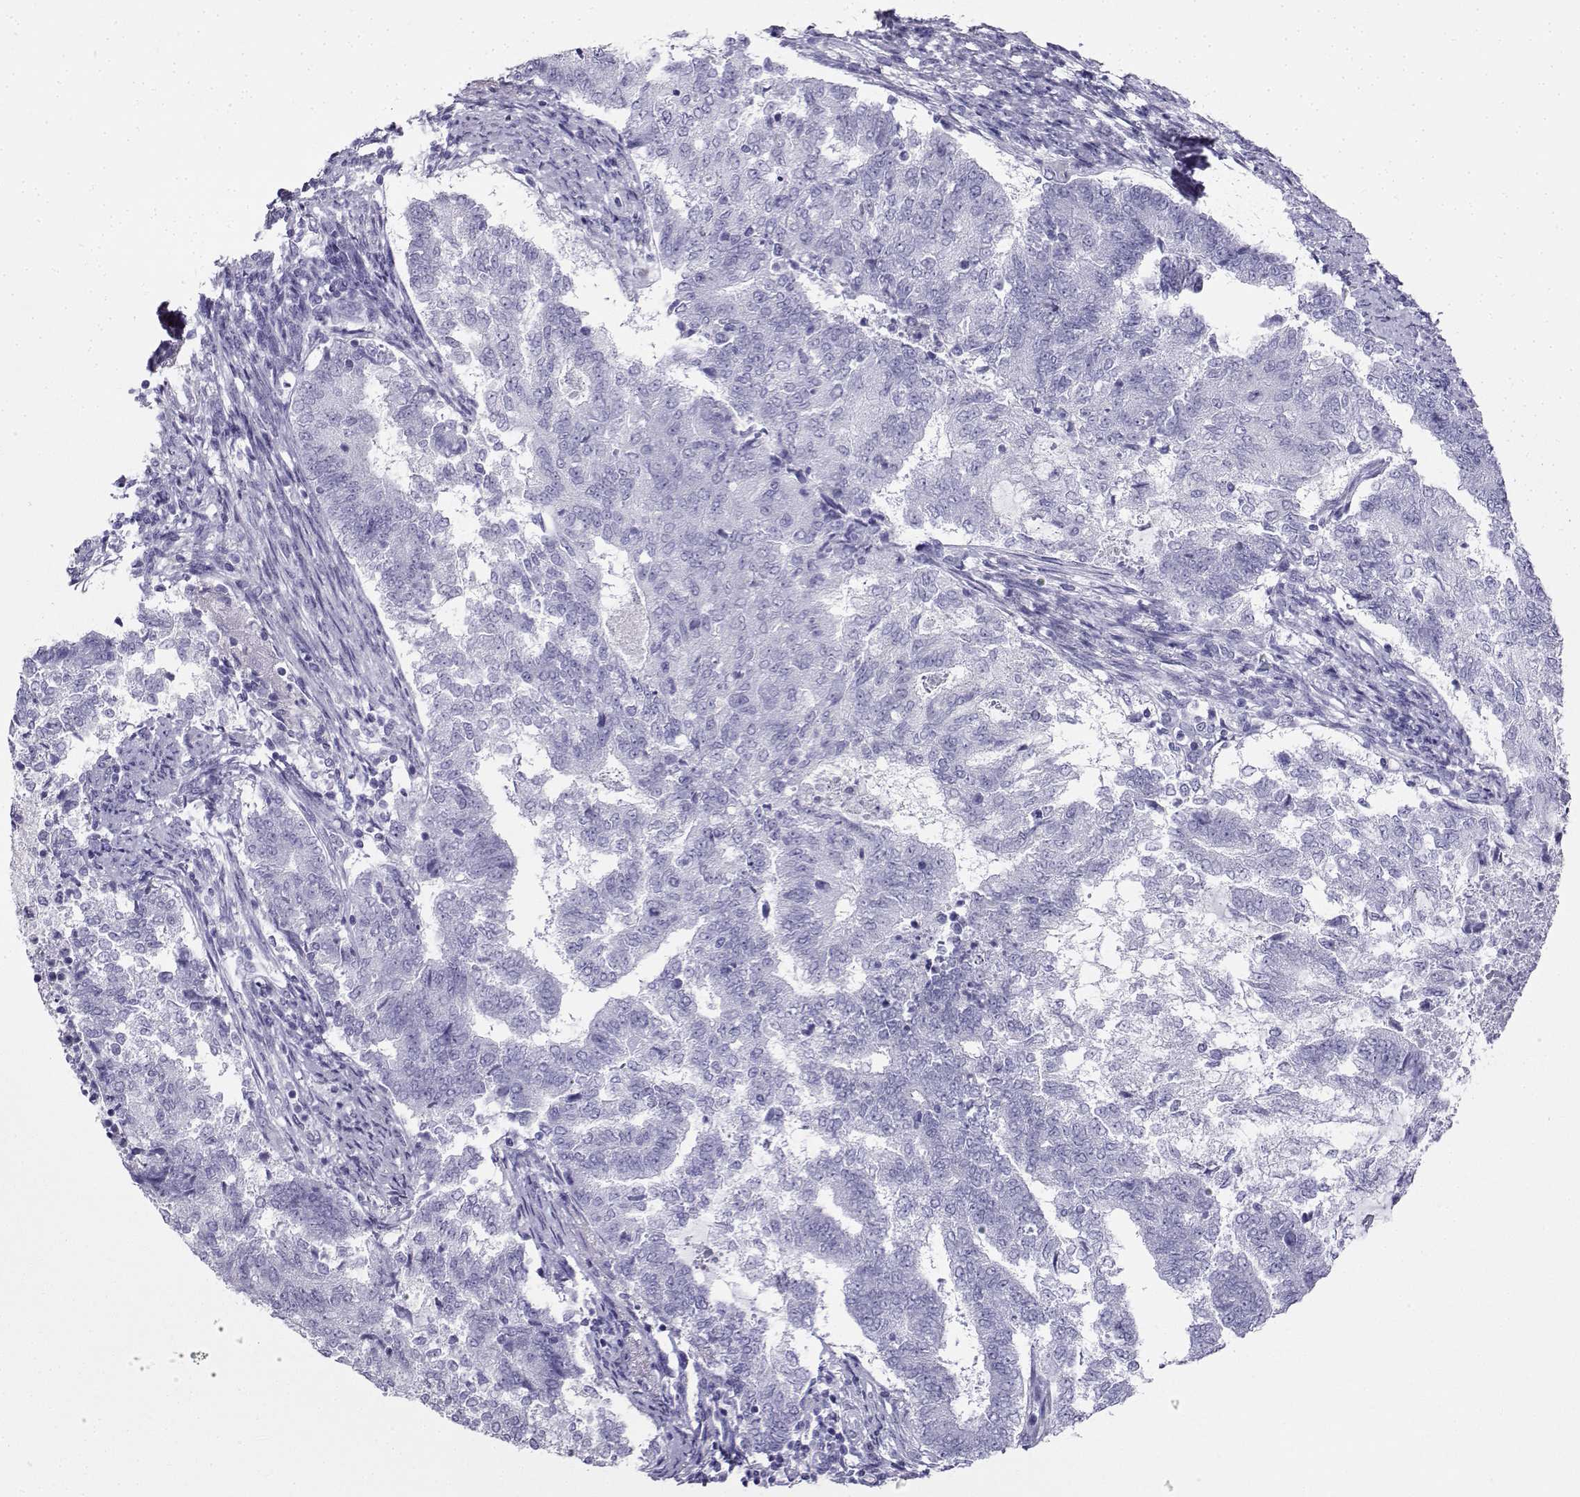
{"staining": {"intensity": "negative", "quantity": "none", "location": "none"}, "tissue": "endometrial cancer", "cell_type": "Tumor cells", "image_type": "cancer", "snomed": [{"axis": "morphology", "description": "Adenocarcinoma, NOS"}, {"axis": "topography", "description": "Endometrium"}], "caption": "The micrograph demonstrates no significant staining in tumor cells of adenocarcinoma (endometrial). (DAB (3,3'-diaminobenzidine) IHC, high magnification).", "gene": "CD109", "patient": {"sex": "female", "age": 65}}